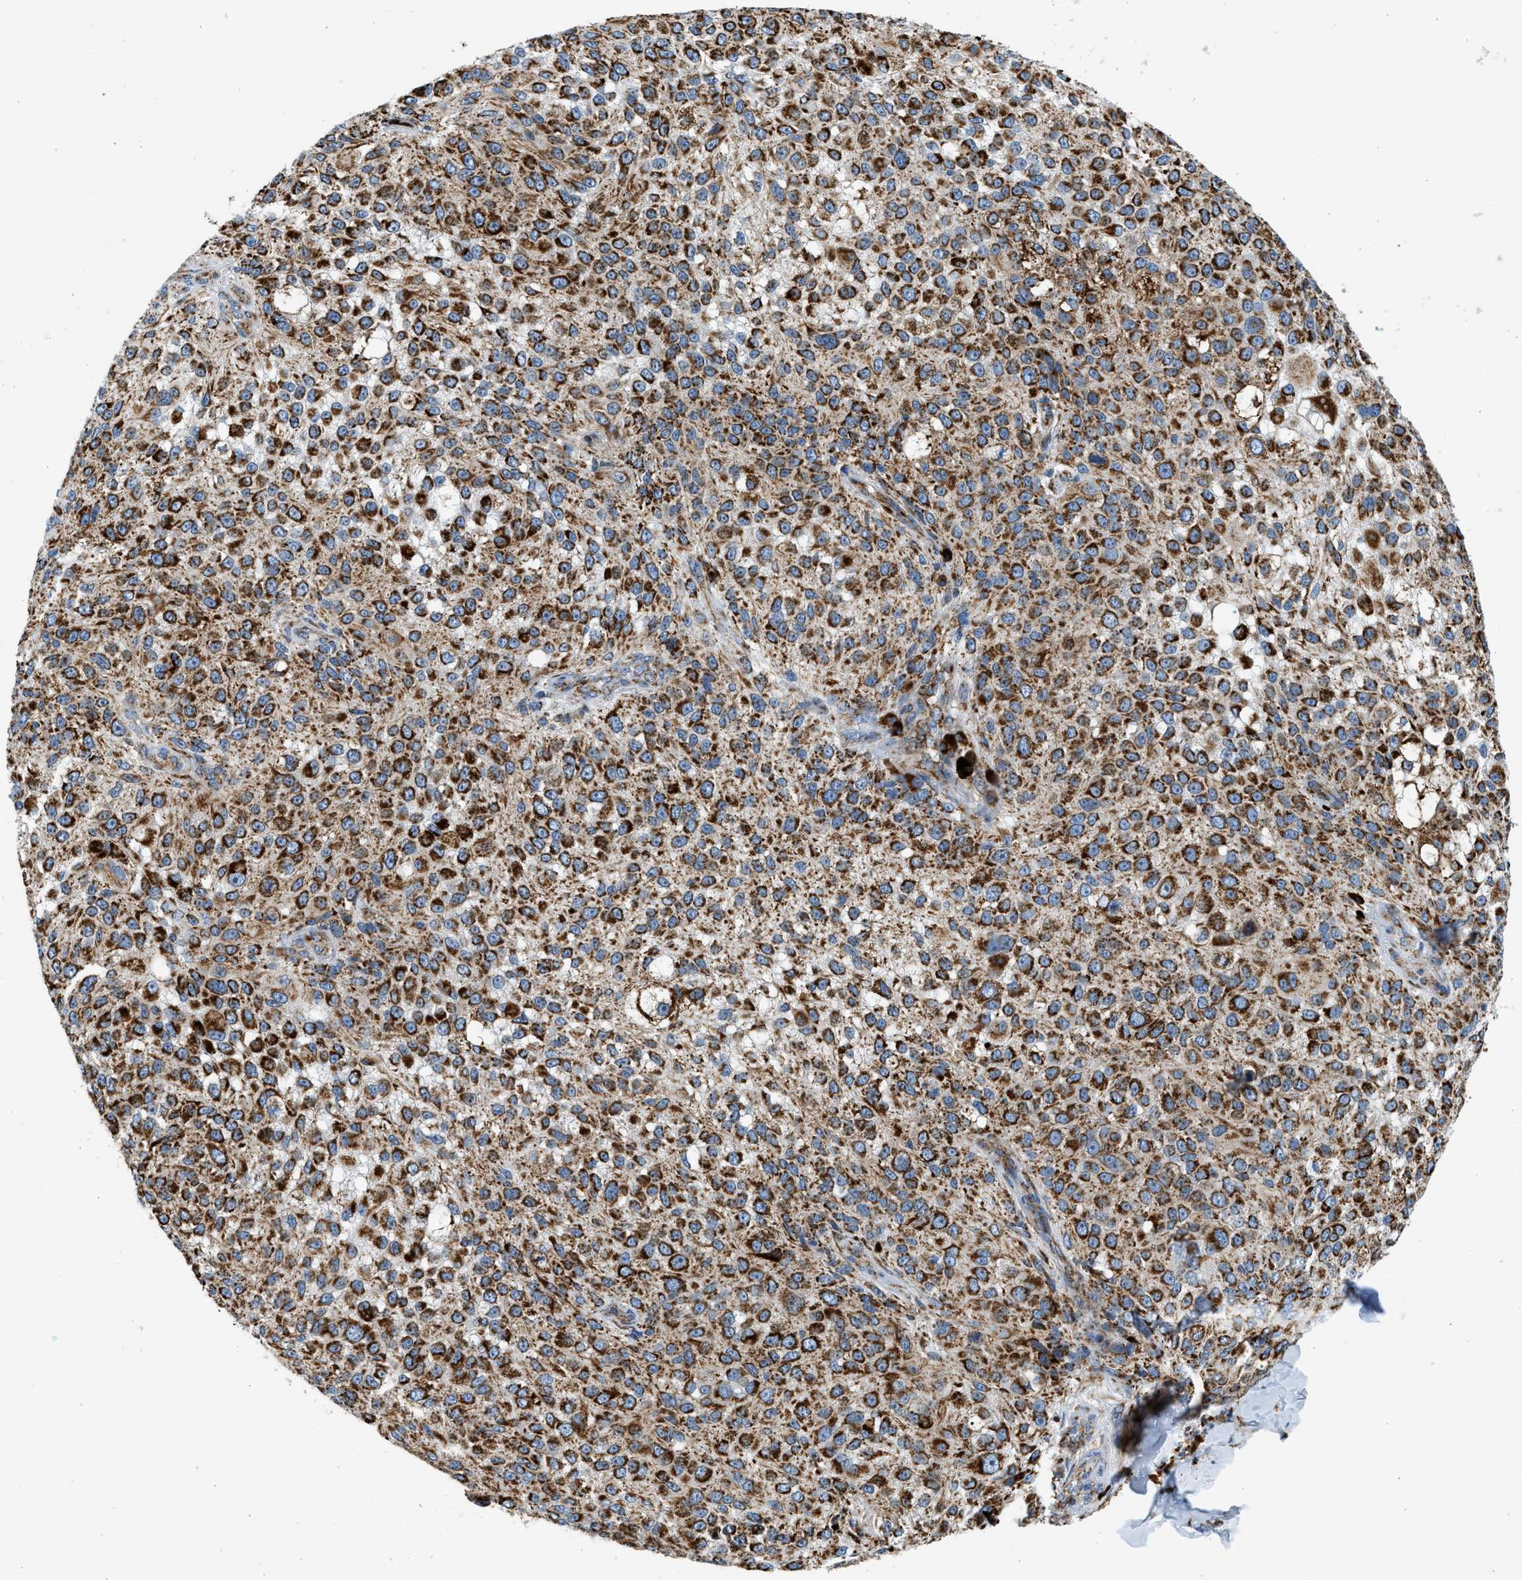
{"staining": {"intensity": "strong", "quantity": ">75%", "location": "cytoplasmic/membranous"}, "tissue": "melanoma", "cell_type": "Tumor cells", "image_type": "cancer", "snomed": [{"axis": "morphology", "description": "Necrosis, NOS"}, {"axis": "morphology", "description": "Malignant melanoma, NOS"}, {"axis": "topography", "description": "Skin"}], "caption": "Melanoma stained for a protein demonstrates strong cytoplasmic/membranous positivity in tumor cells.", "gene": "KCNMB3", "patient": {"sex": "female", "age": 87}}